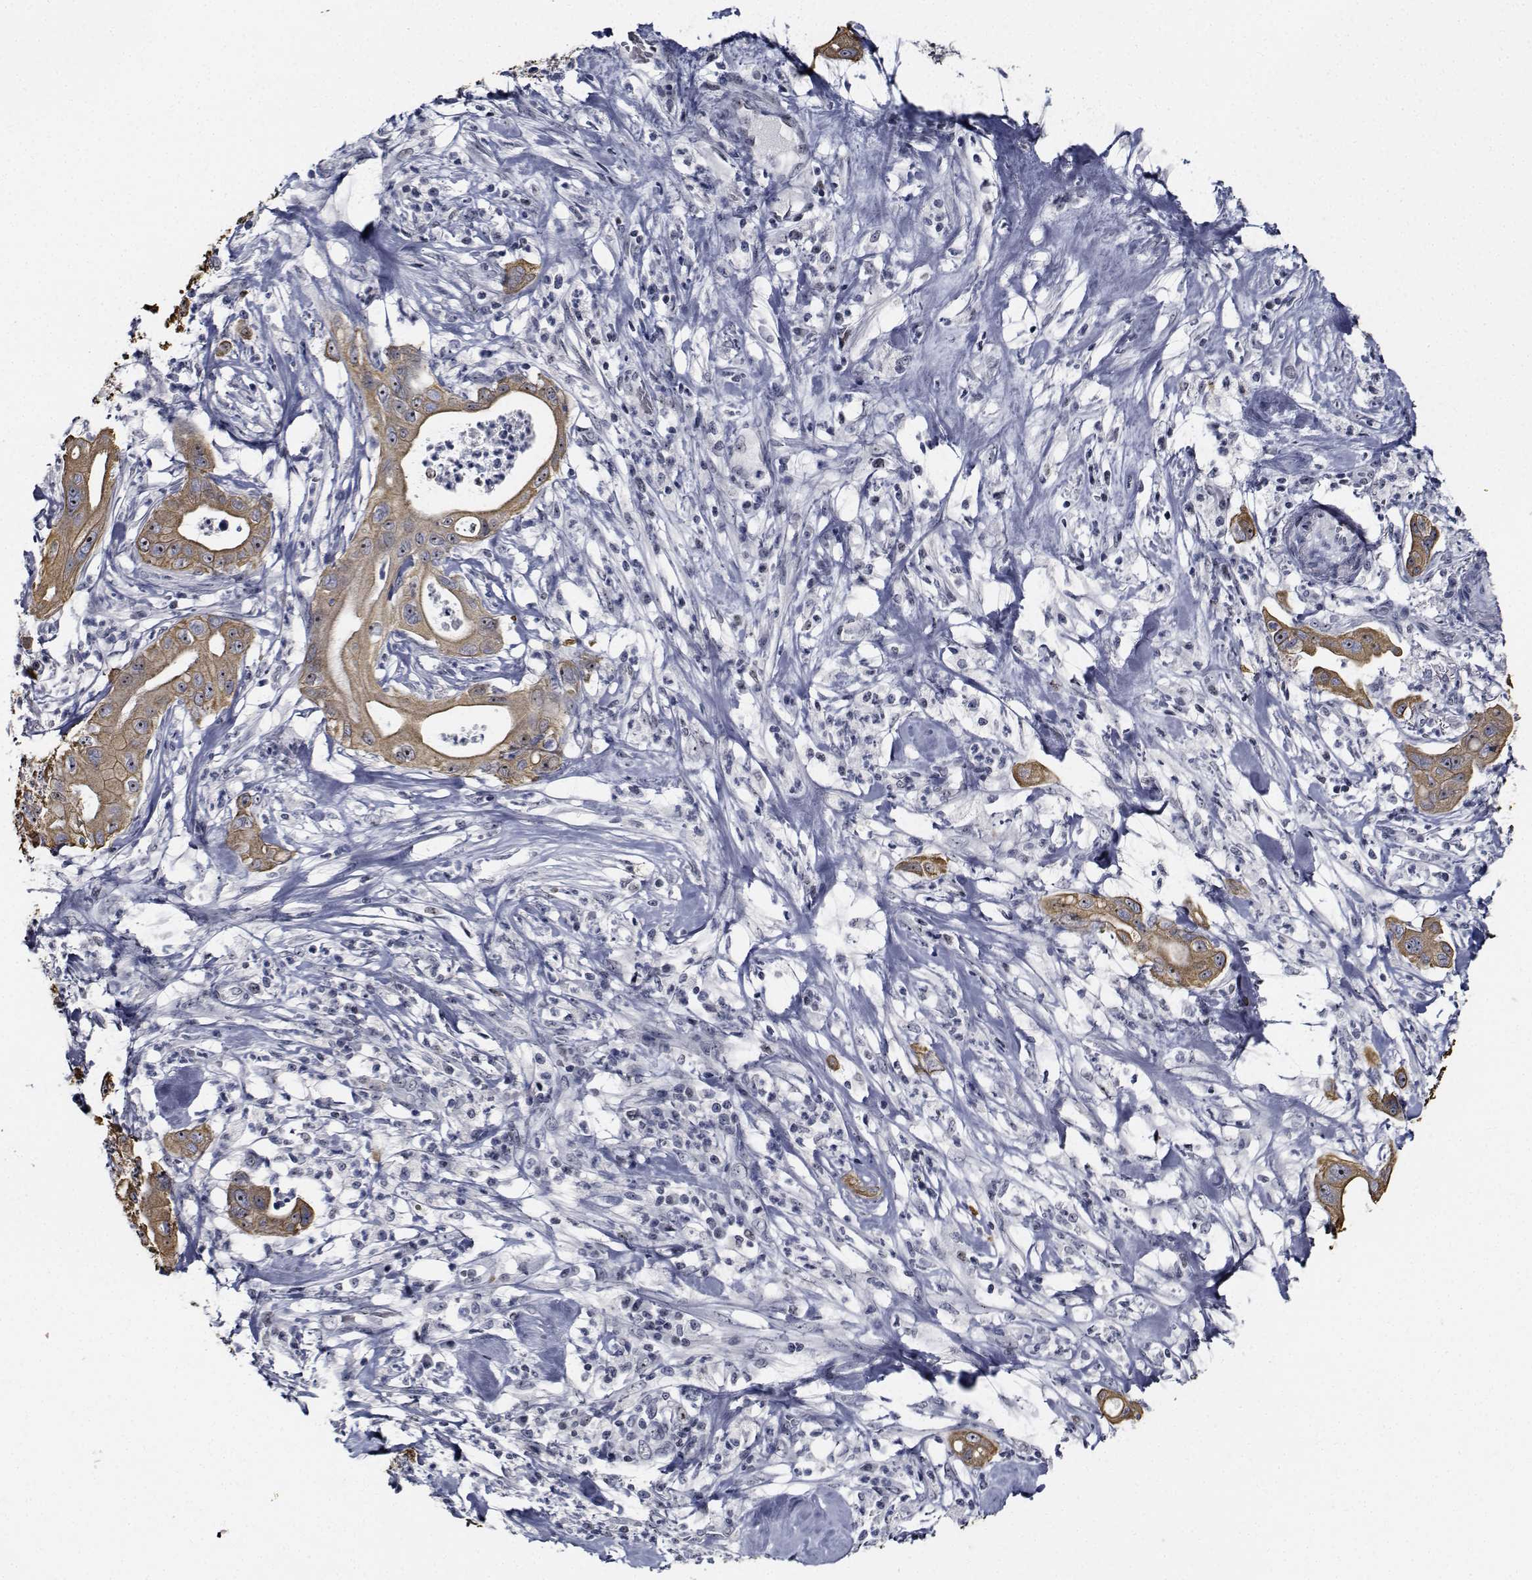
{"staining": {"intensity": "weak", "quantity": ">75%", "location": "cytoplasmic/membranous"}, "tissue": "pancreatic cancer", "cell_type": "Tumor cells", "image_type": "cancer", "snomed": [{"axis": "morphology", "description": "Adenocarcinoma, NOS"}, {"axis": "topography", "description": "Pancreas"}], "caption": "Immunohistochemical staining of pancreatic cancer displays low levels of weak cytoplasmic/membranous protein positivity in approximately >75% of tumor cells.", "gene": "NVL", "patient": {"sex": "male", "age": 71}}